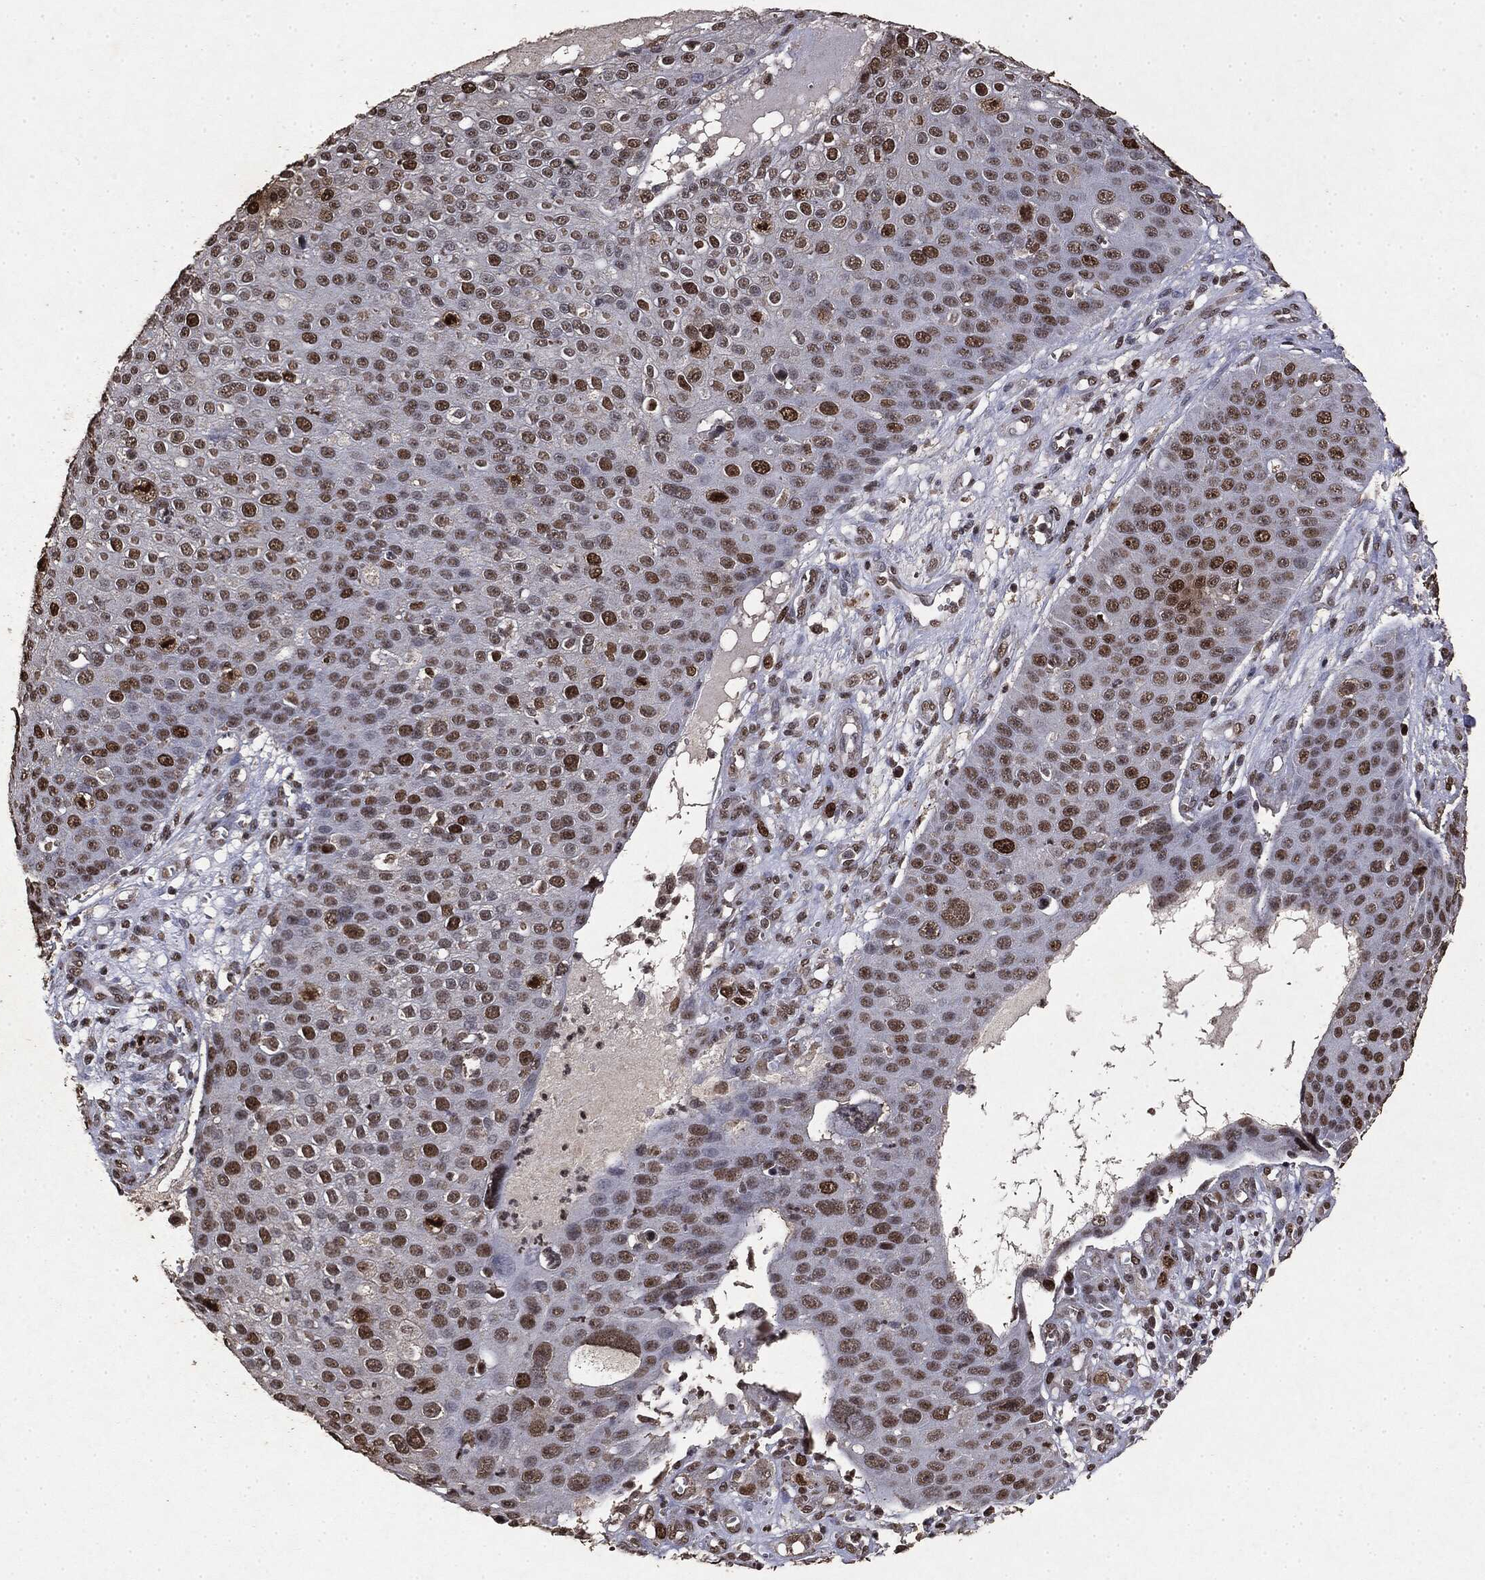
{"staining": {"intensity": "strong", "quantity": "25%-75%", "location": "nuclear"}, "tissue": "skin cancer", "cell_type": "Tumor cells", "image_type": "cancer", "snomed": [{"axis": "morphology", "description": "Squamous cell carcinoma, NOS"}, {"axis": "topography", "description": "Skin"}], "caption": "Protein expression analysis of human skin squamous cell carcinoma reveals strong nuclear staining in about 25%-75% of tumor cells.", "gene": "RAD18", "patient": {"sex": "male", "age": 71}}